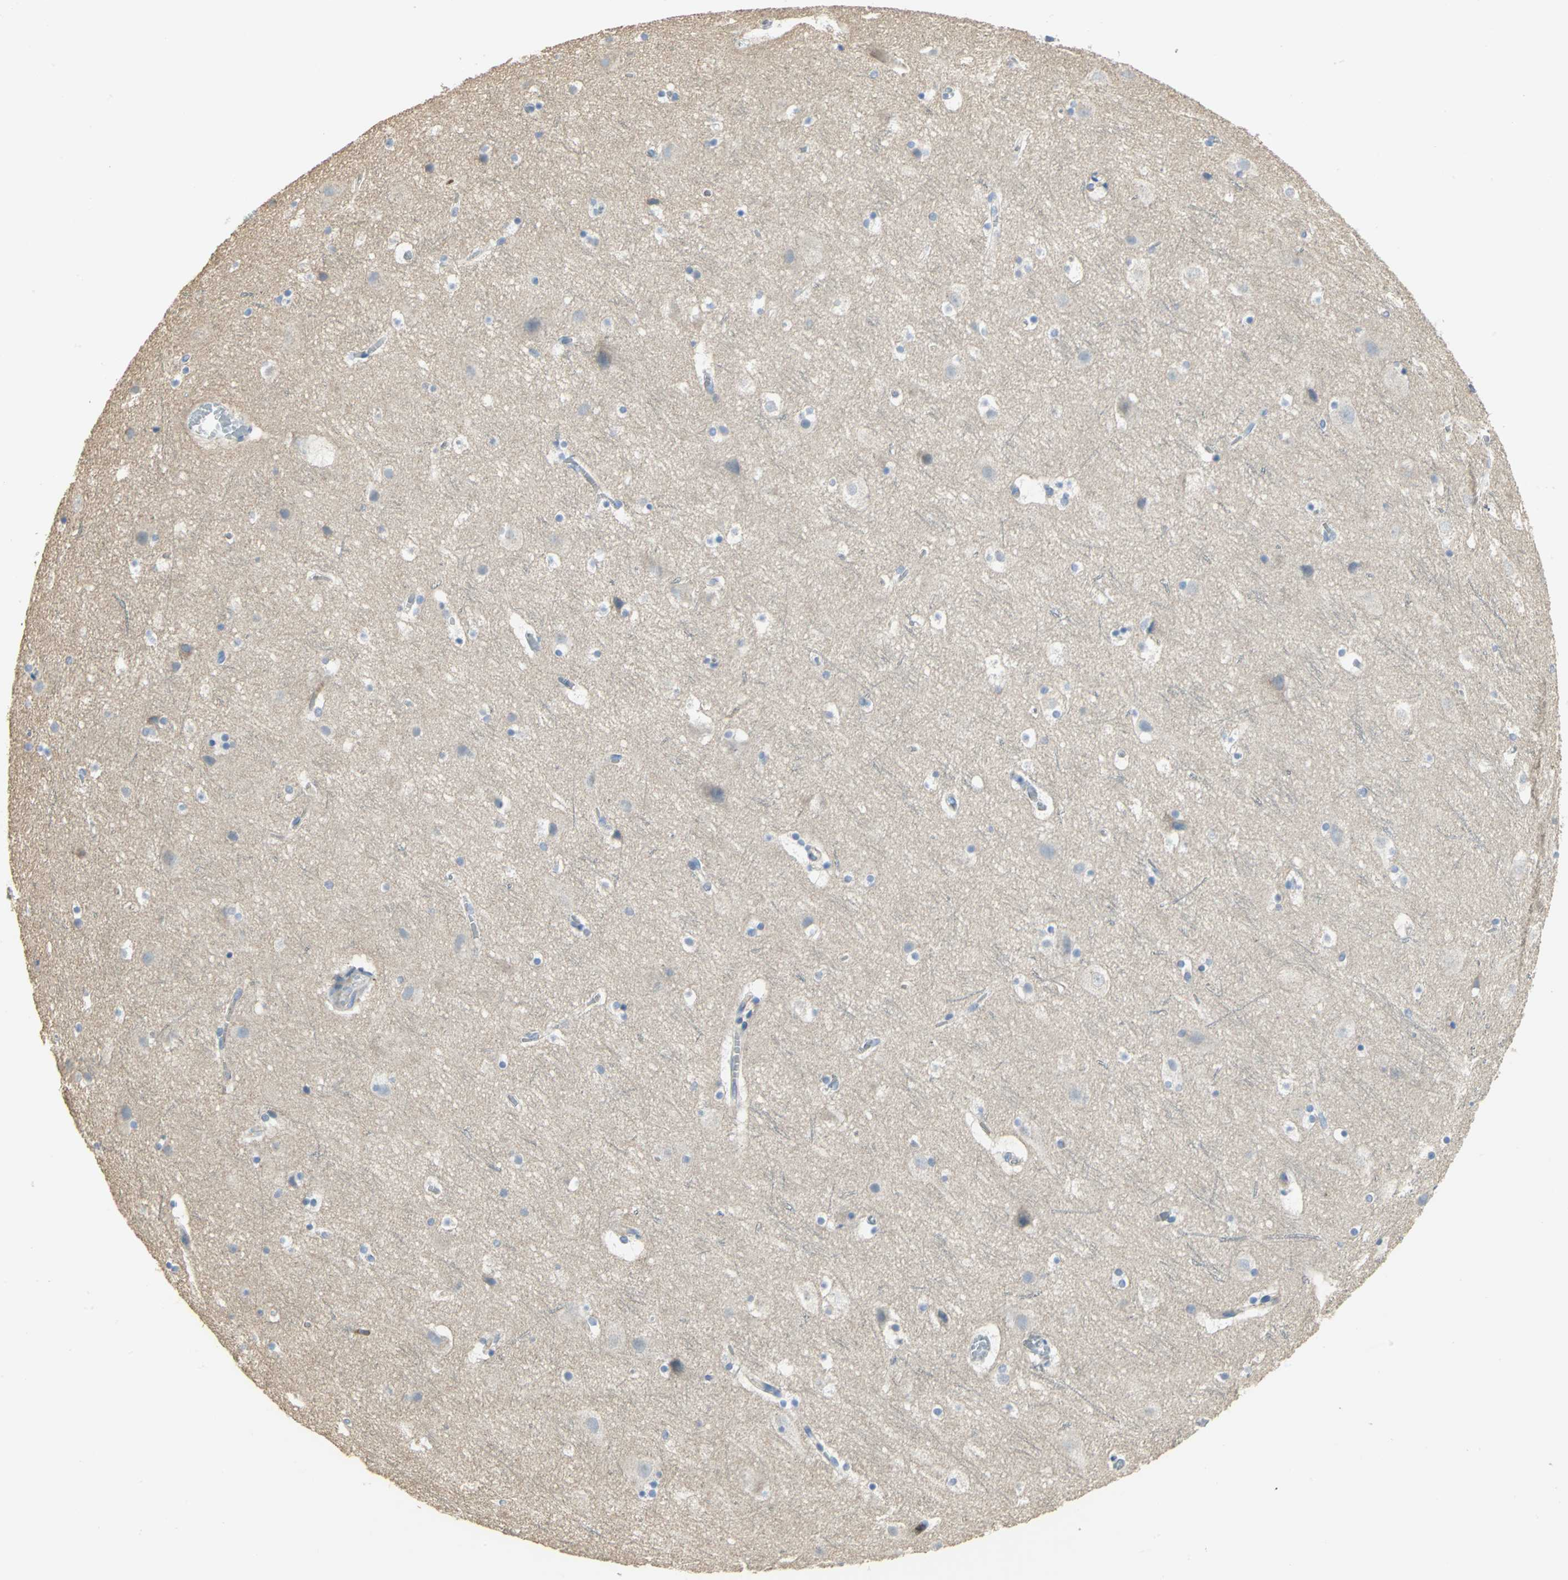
{"staining": {"intensity": "negative", "quantity": "none", "location": "none"}, "tissue": "cerebral cortex", "cell_type": "Endothelial cells", "image_type": "normal", "snomed": [{"axis": "morphology", "description": "Normal tissue, NOS"}, {"axis": "topography", "description": "Cerebral cortex"}], "caption": "High power microscopy image of an immunohistochemistry image of benign cerebral cortex, revealing no significant expression in endothelial cells.", "gene": "DLGAP5", "patient": {"sex": "male", "age": 45}}